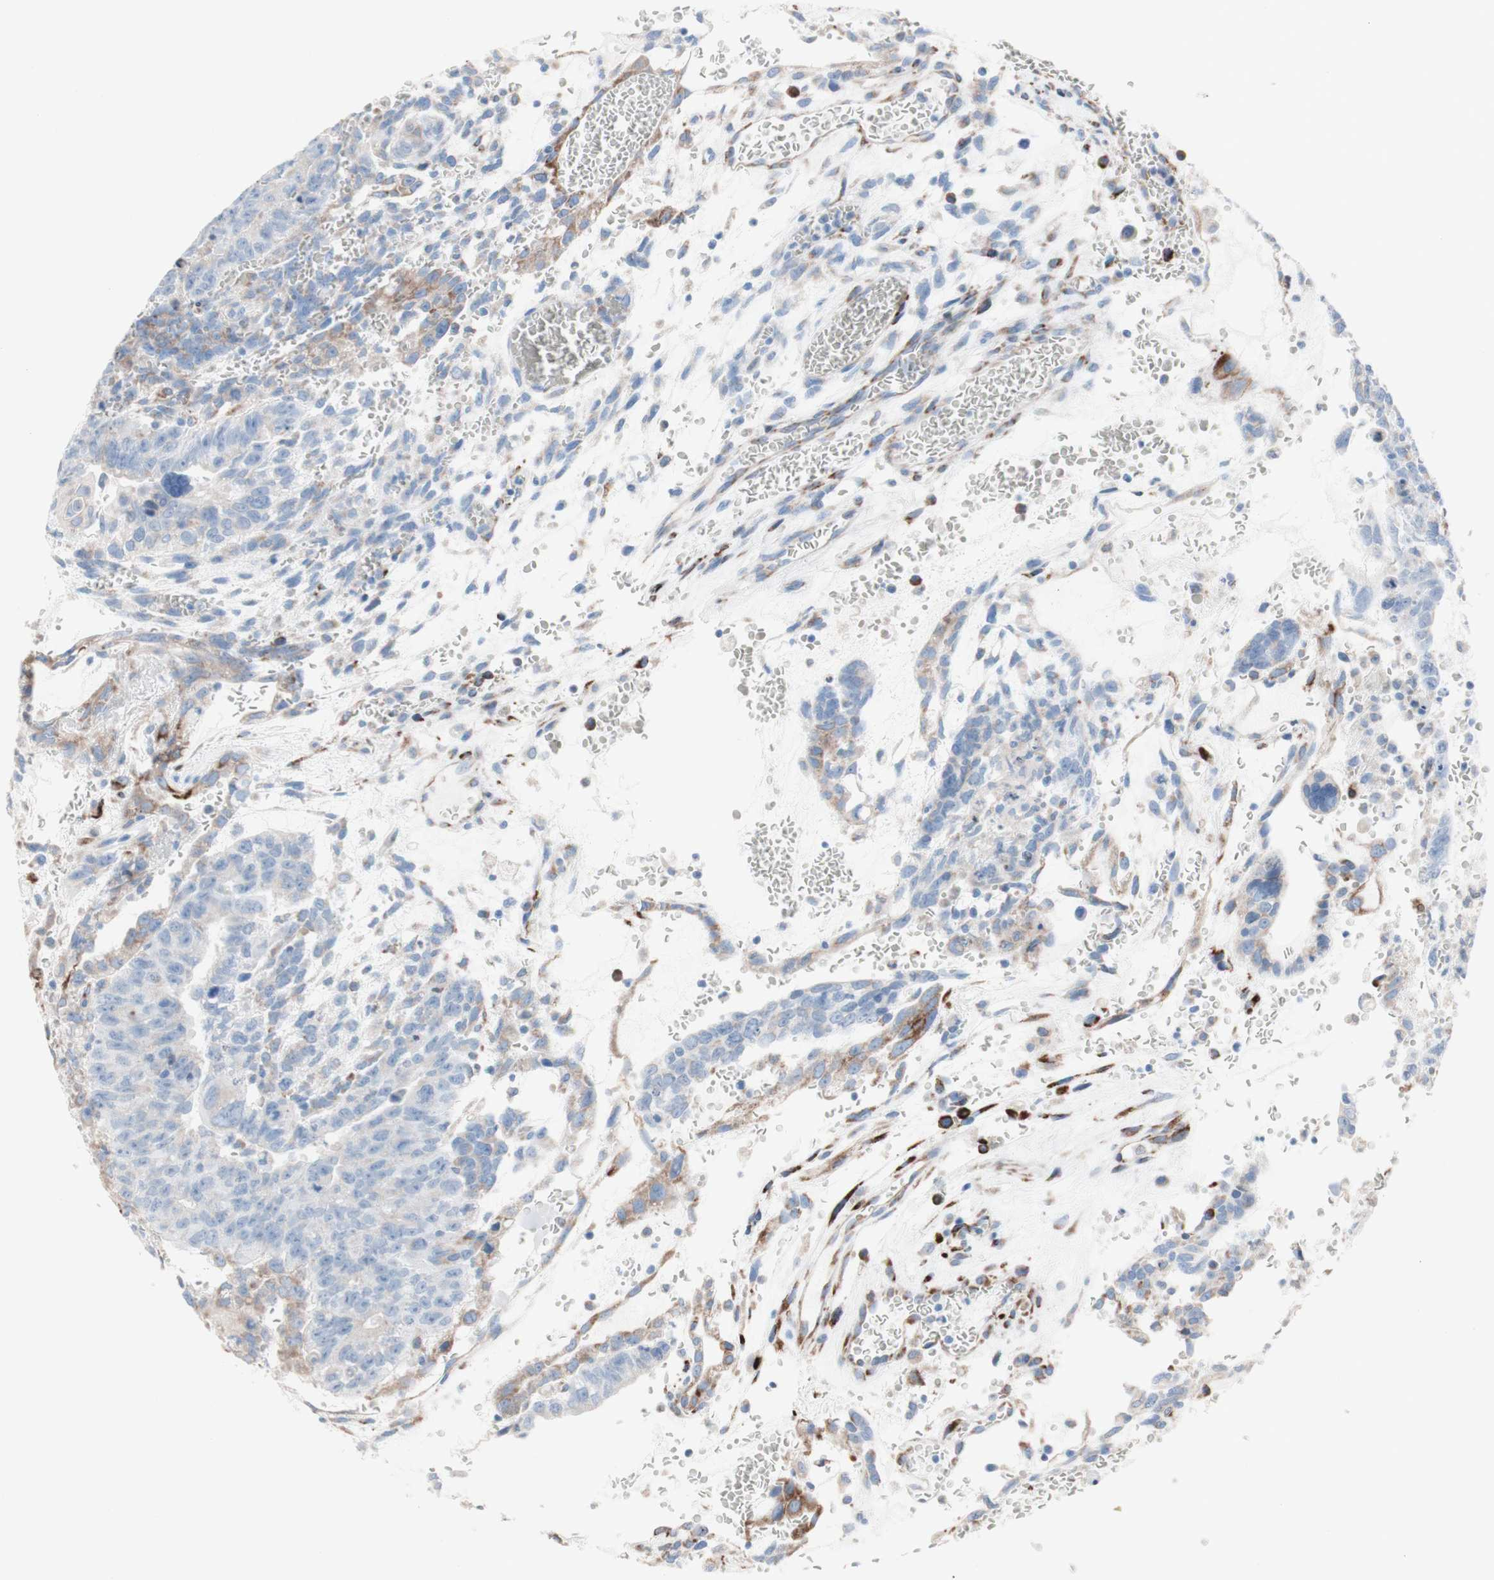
{"staining": {"intensity": "negative", "quantity": "none", "location": "none"}, "tissue": "testis cancer", "cell_type": "Tumor cells", "image_type": "cancer", "snomed": [{"axis": "morphology", "description": "Seminoma, NOS"}, {"axis": "morphology", "description": "Carcinoma, Embryonal, NOS"}, {"axis": "topography", "description": "Testis"}], "caption": "Embryonal carcinoma (testis) was stained to show a protein in brown. There is no significant staining in tumor cells.", "gene": "AGPAT5", "patient": {"sex": "male", "age": 52}}